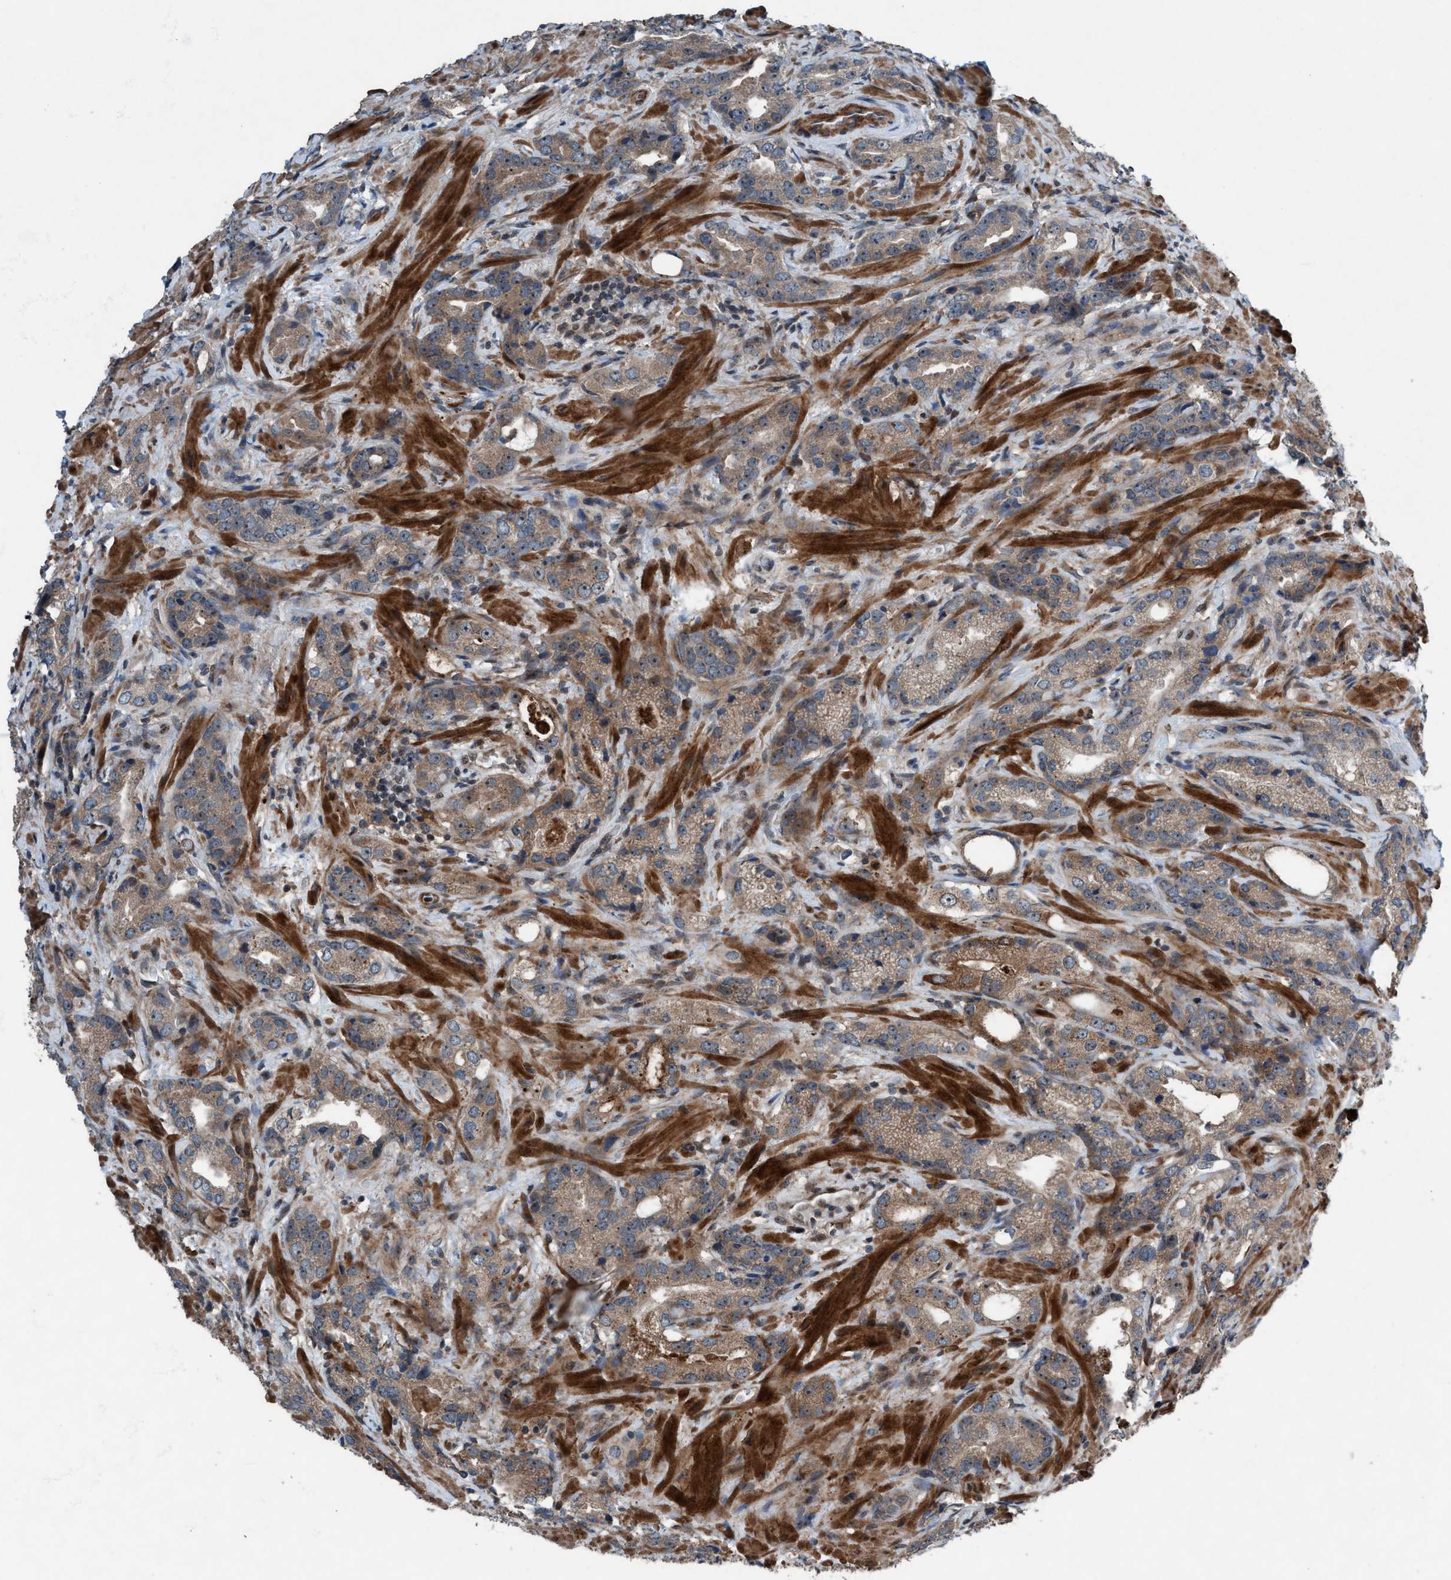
{"staining": {"intensity": "weak", "quantity": ">75%", "location": "cytoplasmic/membranous,nuclear"}, "tissue": "prostate cancer", "cell_type": "Tumor cells", "image_type": "cancer", "snomed": [{"axis": "morphology", "description": "Adenocarcinoma, High grade"}, {"axis": "topography", "description": "Prostate"}], "caption": "Immunohistochemical staining of prostate cancer (adenocarcinoma (high-grade)) exhibits weak cytoplasmic/membranous and nuclear protein expression in approximately >75% of tumor cells.", "gene": "NISCH", "patient": {"sex": "male", "age": 63}}